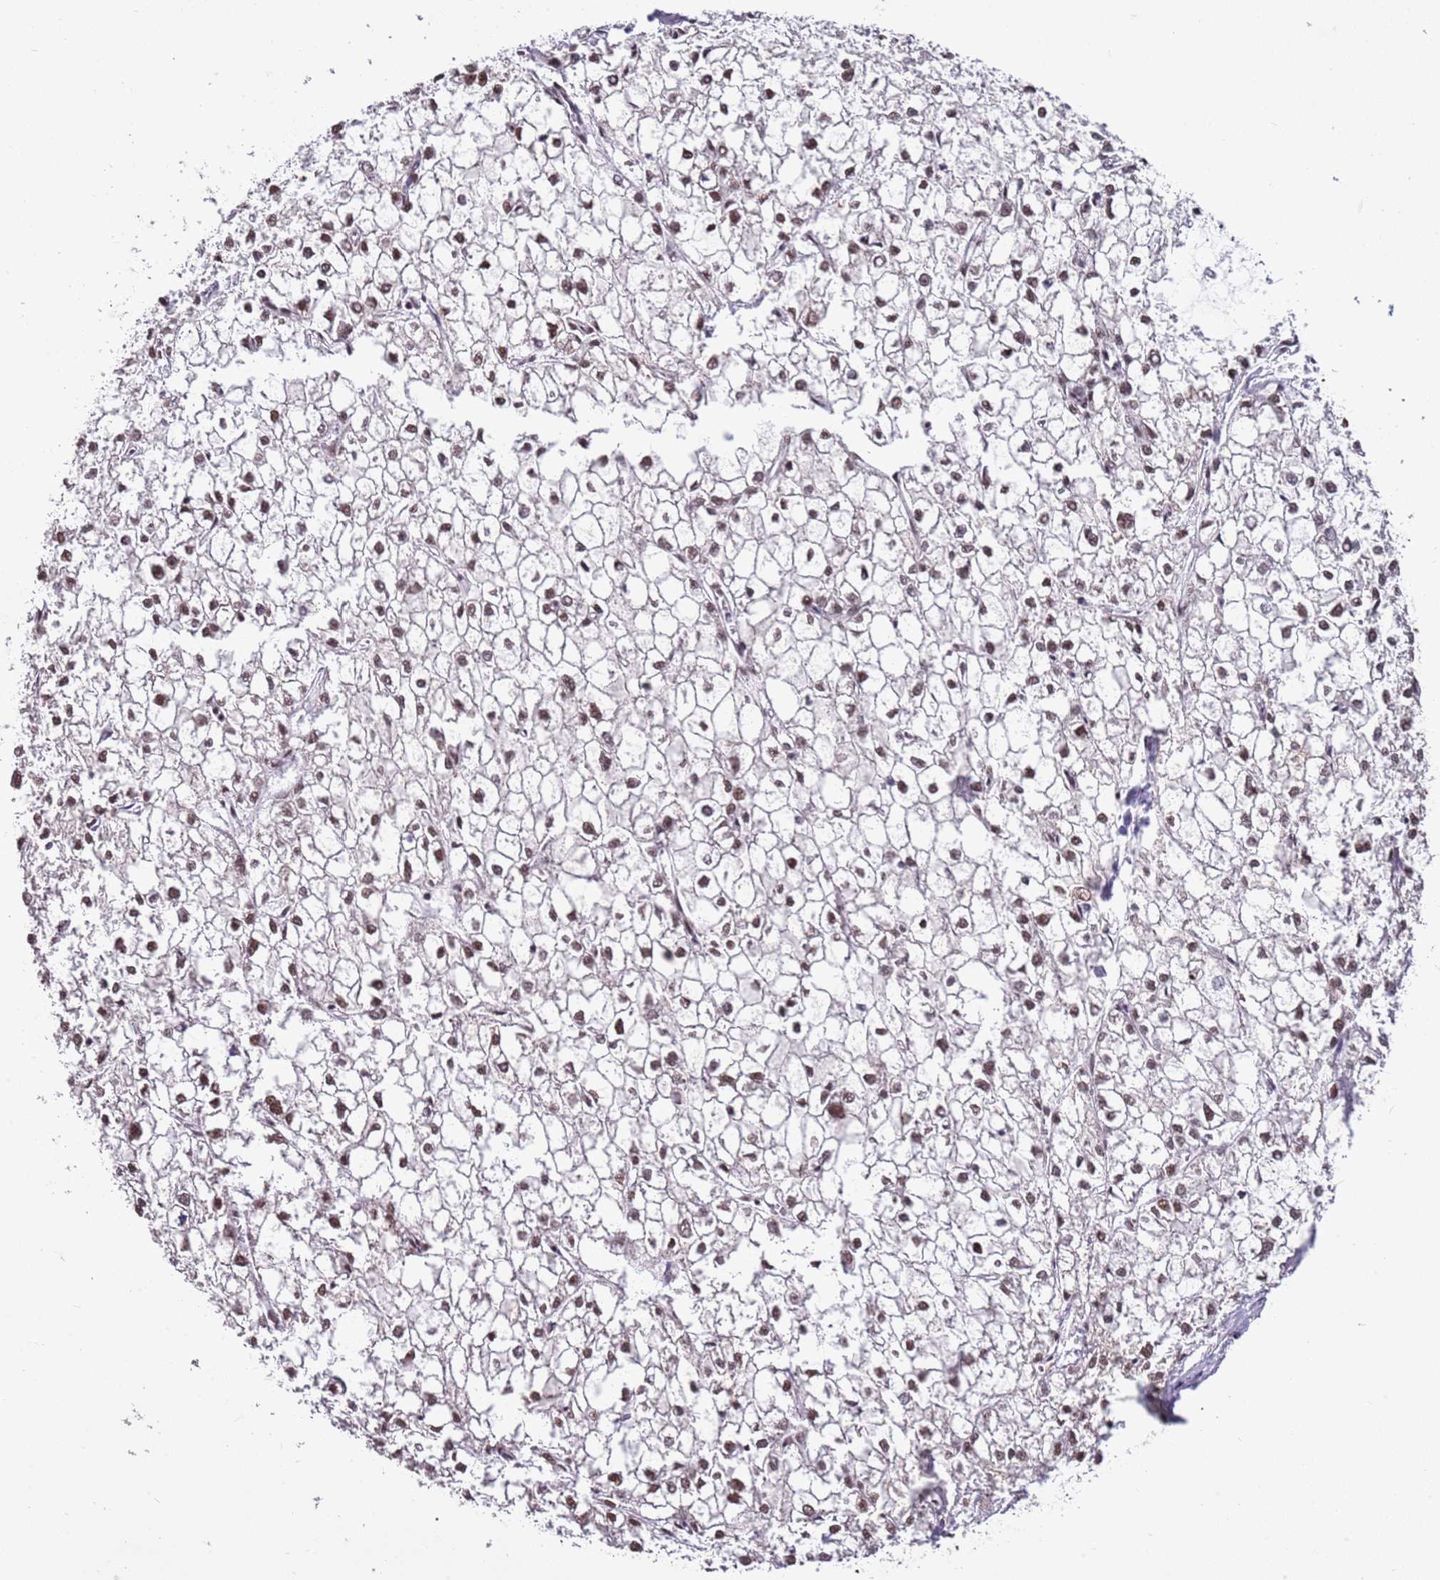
{"staining": {"intensity": "moderate", "quantity": "25%-75%", "location": "nuclear"}, "tissue": "liver cancer", "cell_type": "Tumor cells", "image_type": "cancer", "snomed": [{"axis": "morphology", "description": "Carcinoma, Hepatocellular, NOS"}, {"axis": "topography", "description": "Liver"}], "caption": "The photomicrograph displays immunohistochemical staining of liver cancer (hepatocellular carcinoma). There is moderate nuclear positivity is appreciated in about 25%-75% of tumor cells. (DAB IHC with brightfield microscopy, high magnification).", "gene": "AKAP8L", "patient": {"sex": "female", "age": 43}}